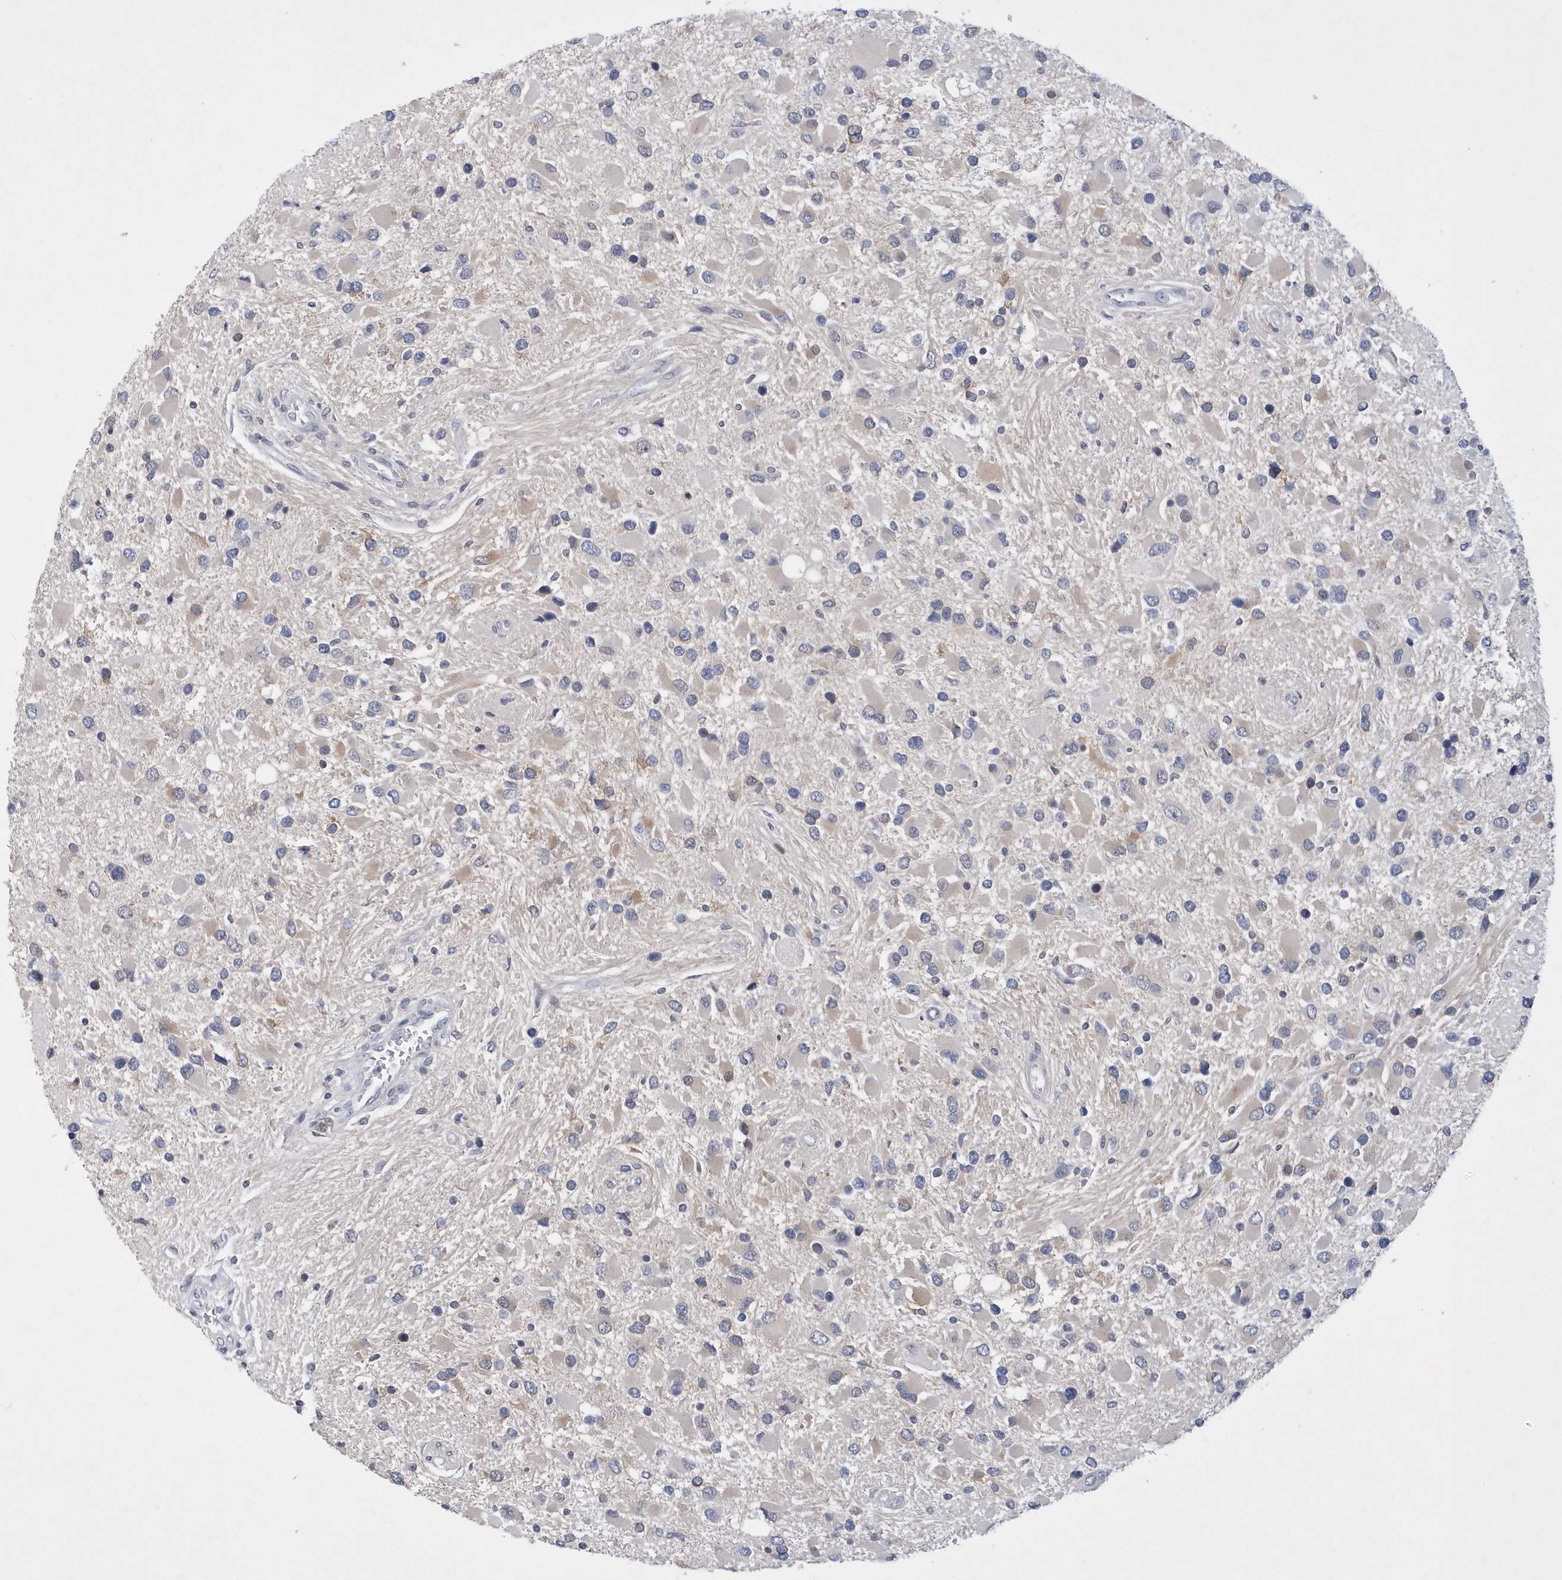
{"staining": {"intensity": "weak", "quantity": "<25%", "location": "cytoplasmic/membranous"}, "tissue": "glioma", "cell_type": "Tumor cells", "image_type": "cancer", "snomed": [{"axis": "morphology", "description": "Glioma, malignant, High grade"}, {"axis": "topography", "description": "Brain"}], "caption": "A photomicrograph of human glioma is negative for staining in tumor cells.", "gene": "SRGAP3", "patient": {"sex": "male", "age": 53}}